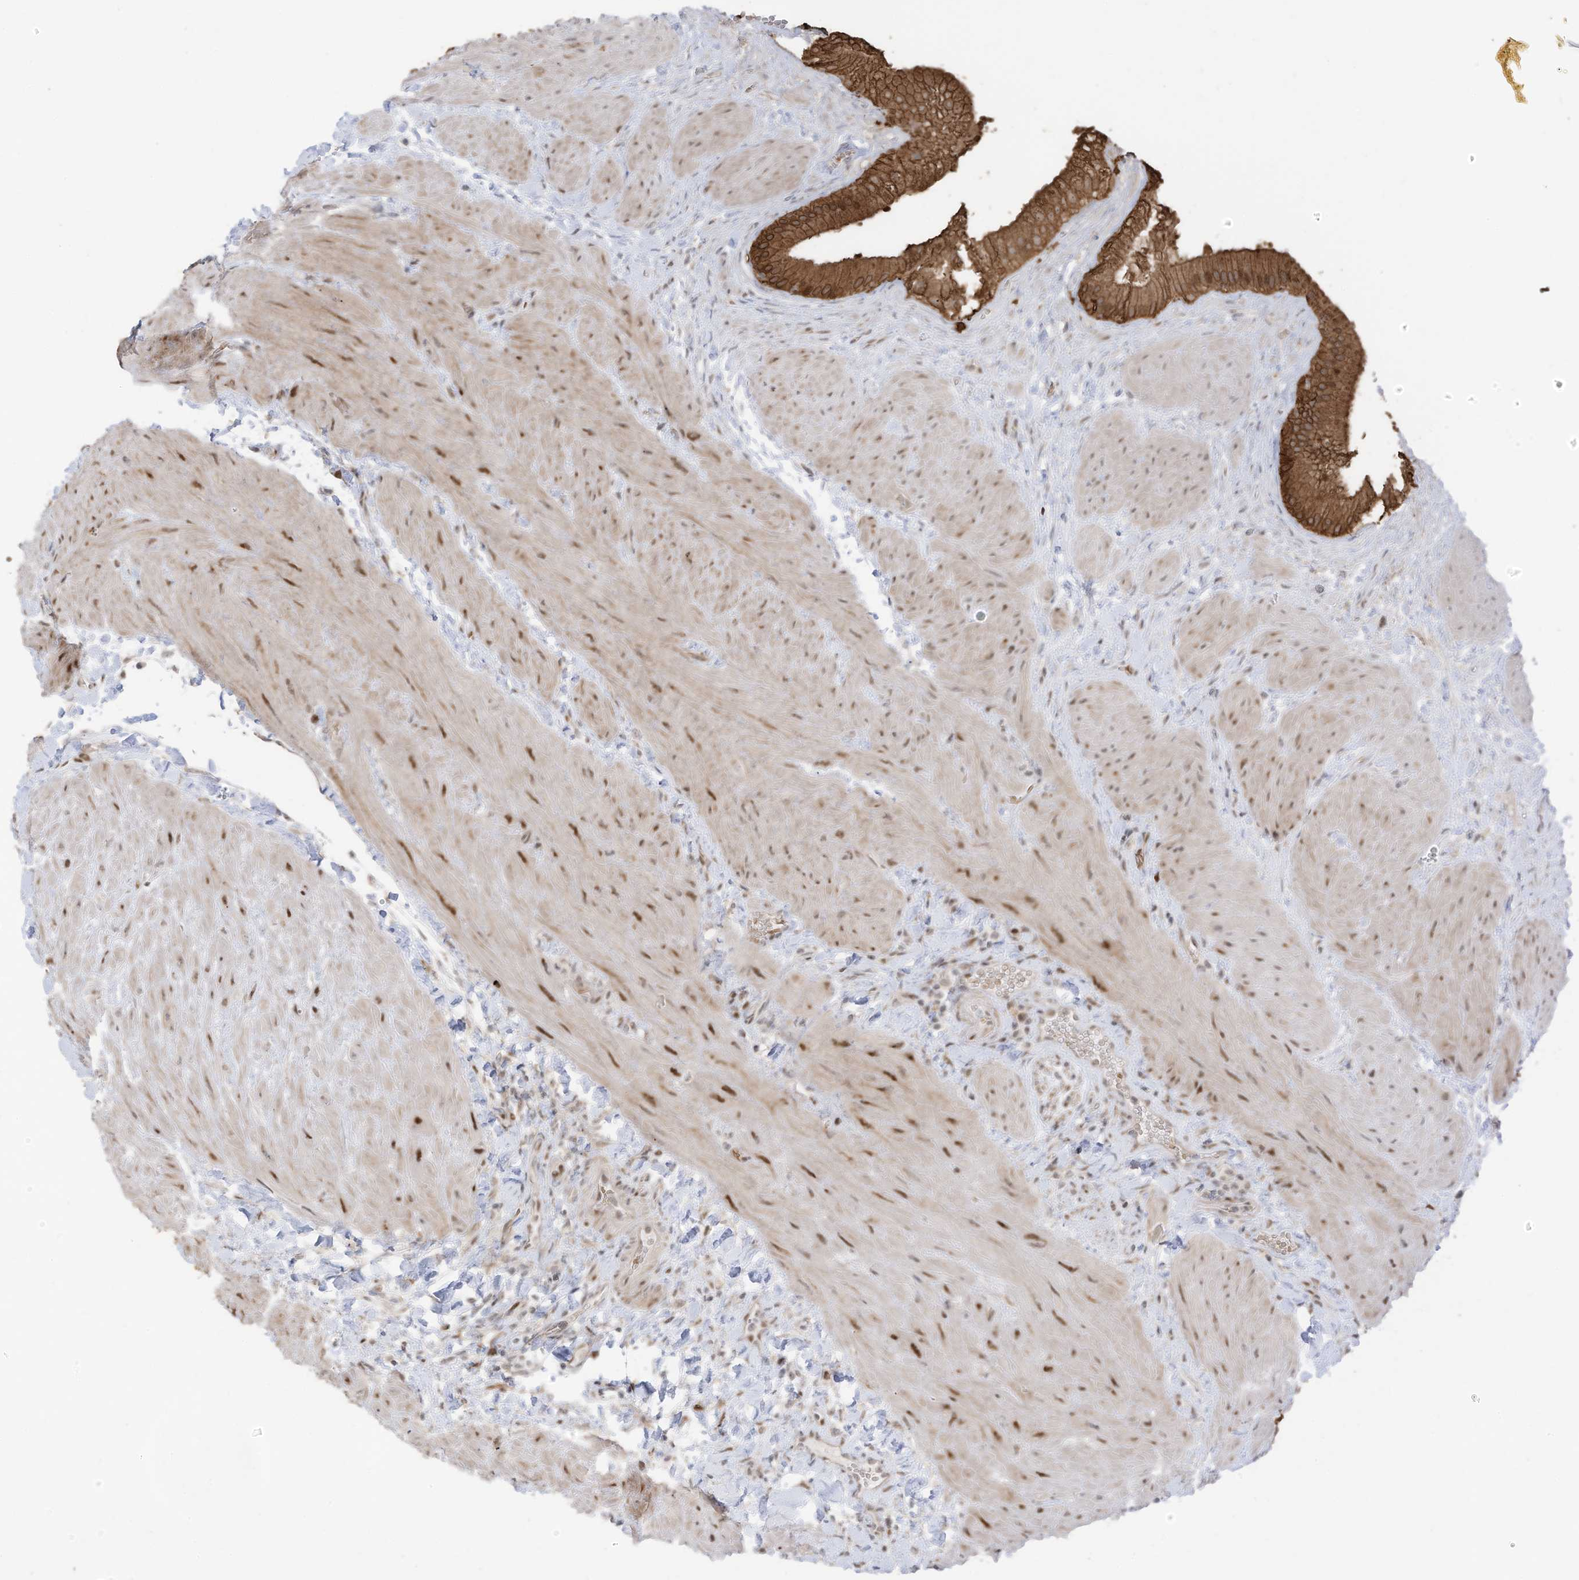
{"staining": {"intensity": "moderate", "quantity": ">75%", "location": "cytoplasmic/membranous,nuclear"}, "tissue": "gallbladder", "cell_type": "Glandular cells", "image_type": "normal", "snomed": [{"axis": "morphology", "description": "Normal tissue, NOS"}, {"axis": "topography", "description": "Gallbladder"}], "caption": "This photomicrograph demonstrates unremarkable gallbladder stained with IHC to label a protein in brown. The cytoplasmic/membranous,nuclear of glandular cells show moderate positivity for the protein. Nuclei are counter-stained blue.", "gene": "ZCWPW2", "patient": {"sex": "male", "age": 55}}